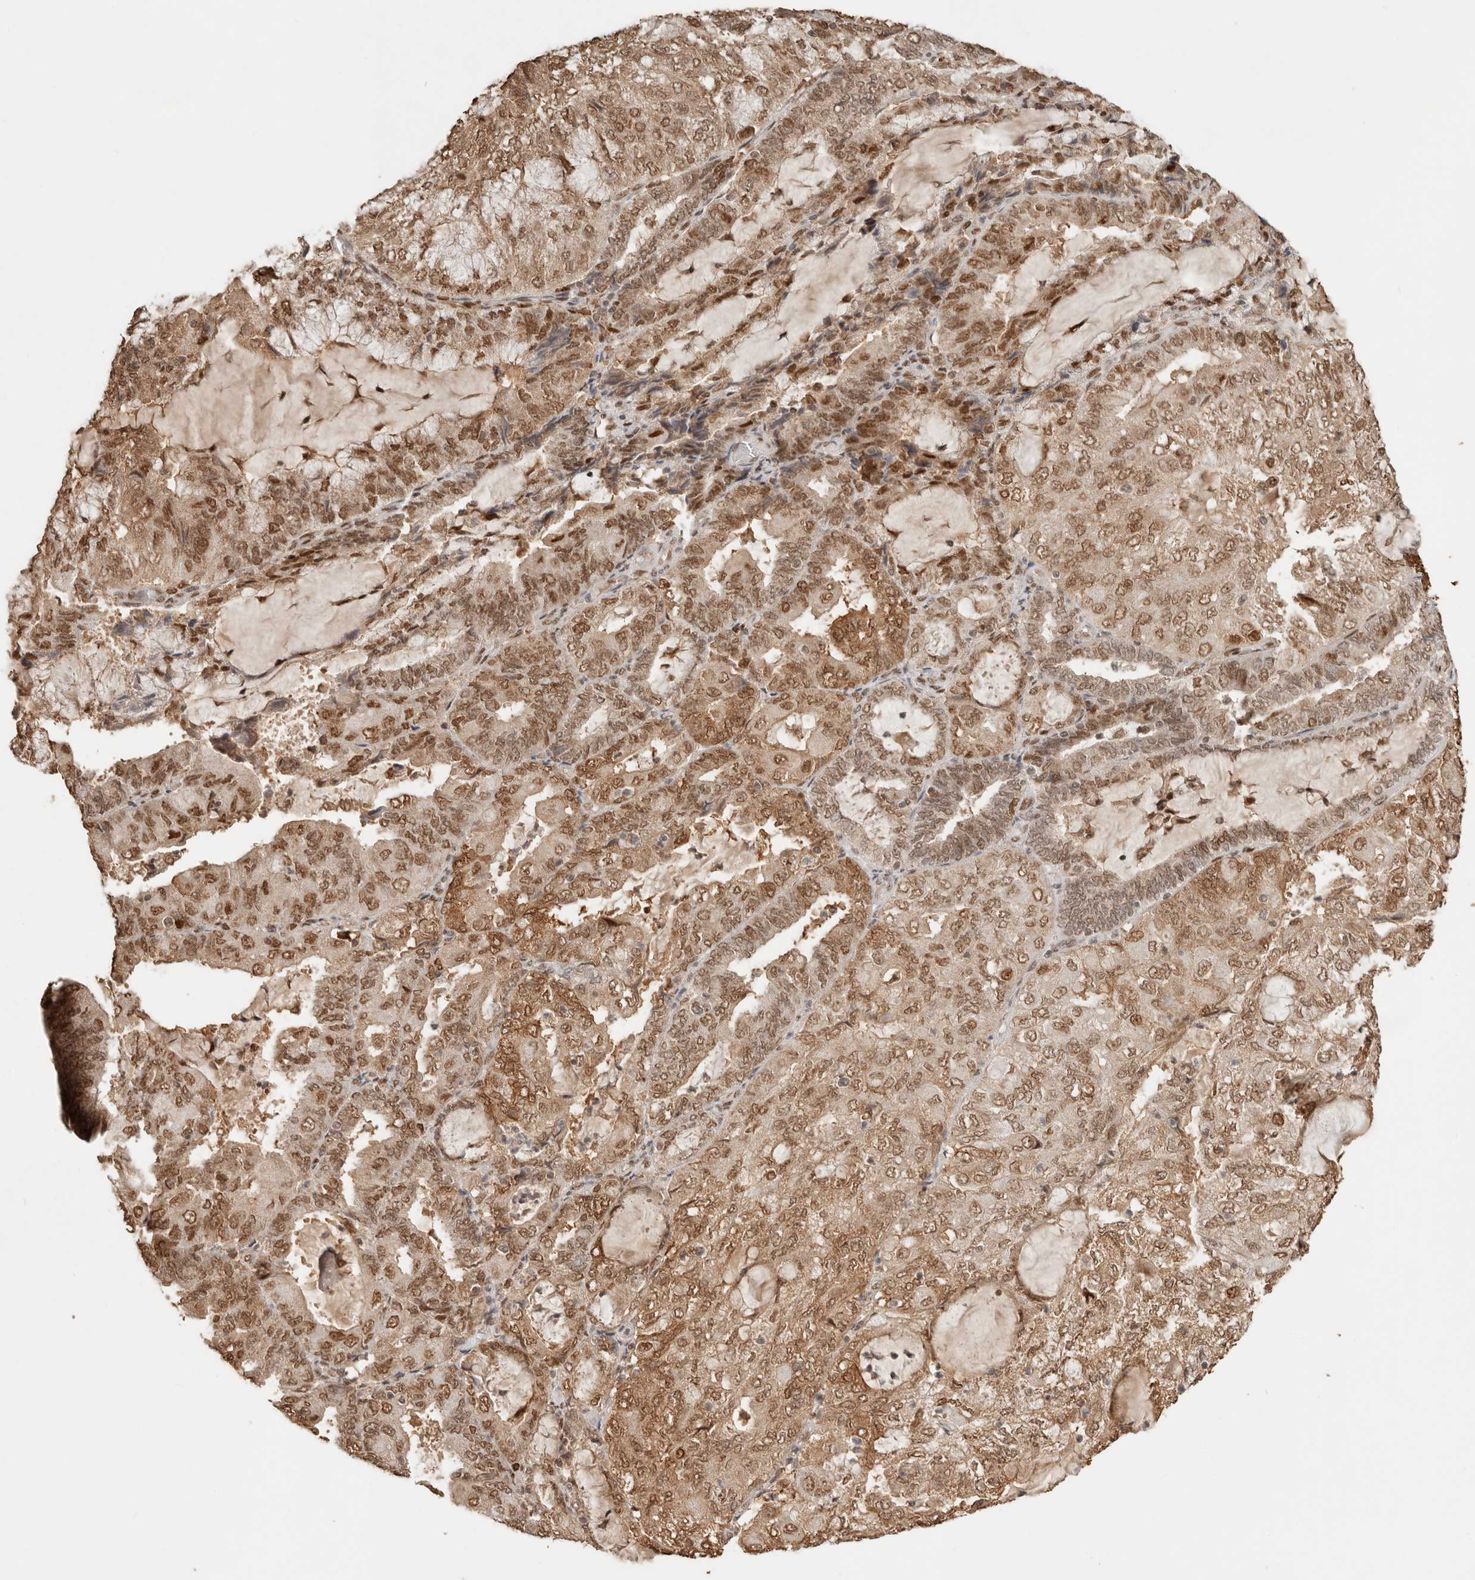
{"staining": {"intensity": "moderate", "quantity": ">75%", "location": "nuclear"}, "tissue": "endometrial cancer", "cell_type": "Tumor cells", "image_type": "cancer", "snomed": [{"axis": "morphology", "description": "Adenocarcinoma, NOS"}, {"axis": "topography", "description": "Endometrium"}], "caption": "A high-resolution histopathology image shows immunohistochemistry staining of adenocarcinoma (endometrial), which reveals moderate nuclear expression in about >75% of tumor cells. Nuclei are stained in blue.", "gene": "NPAS2", "patient": {"sex": "female", "age": 81}}